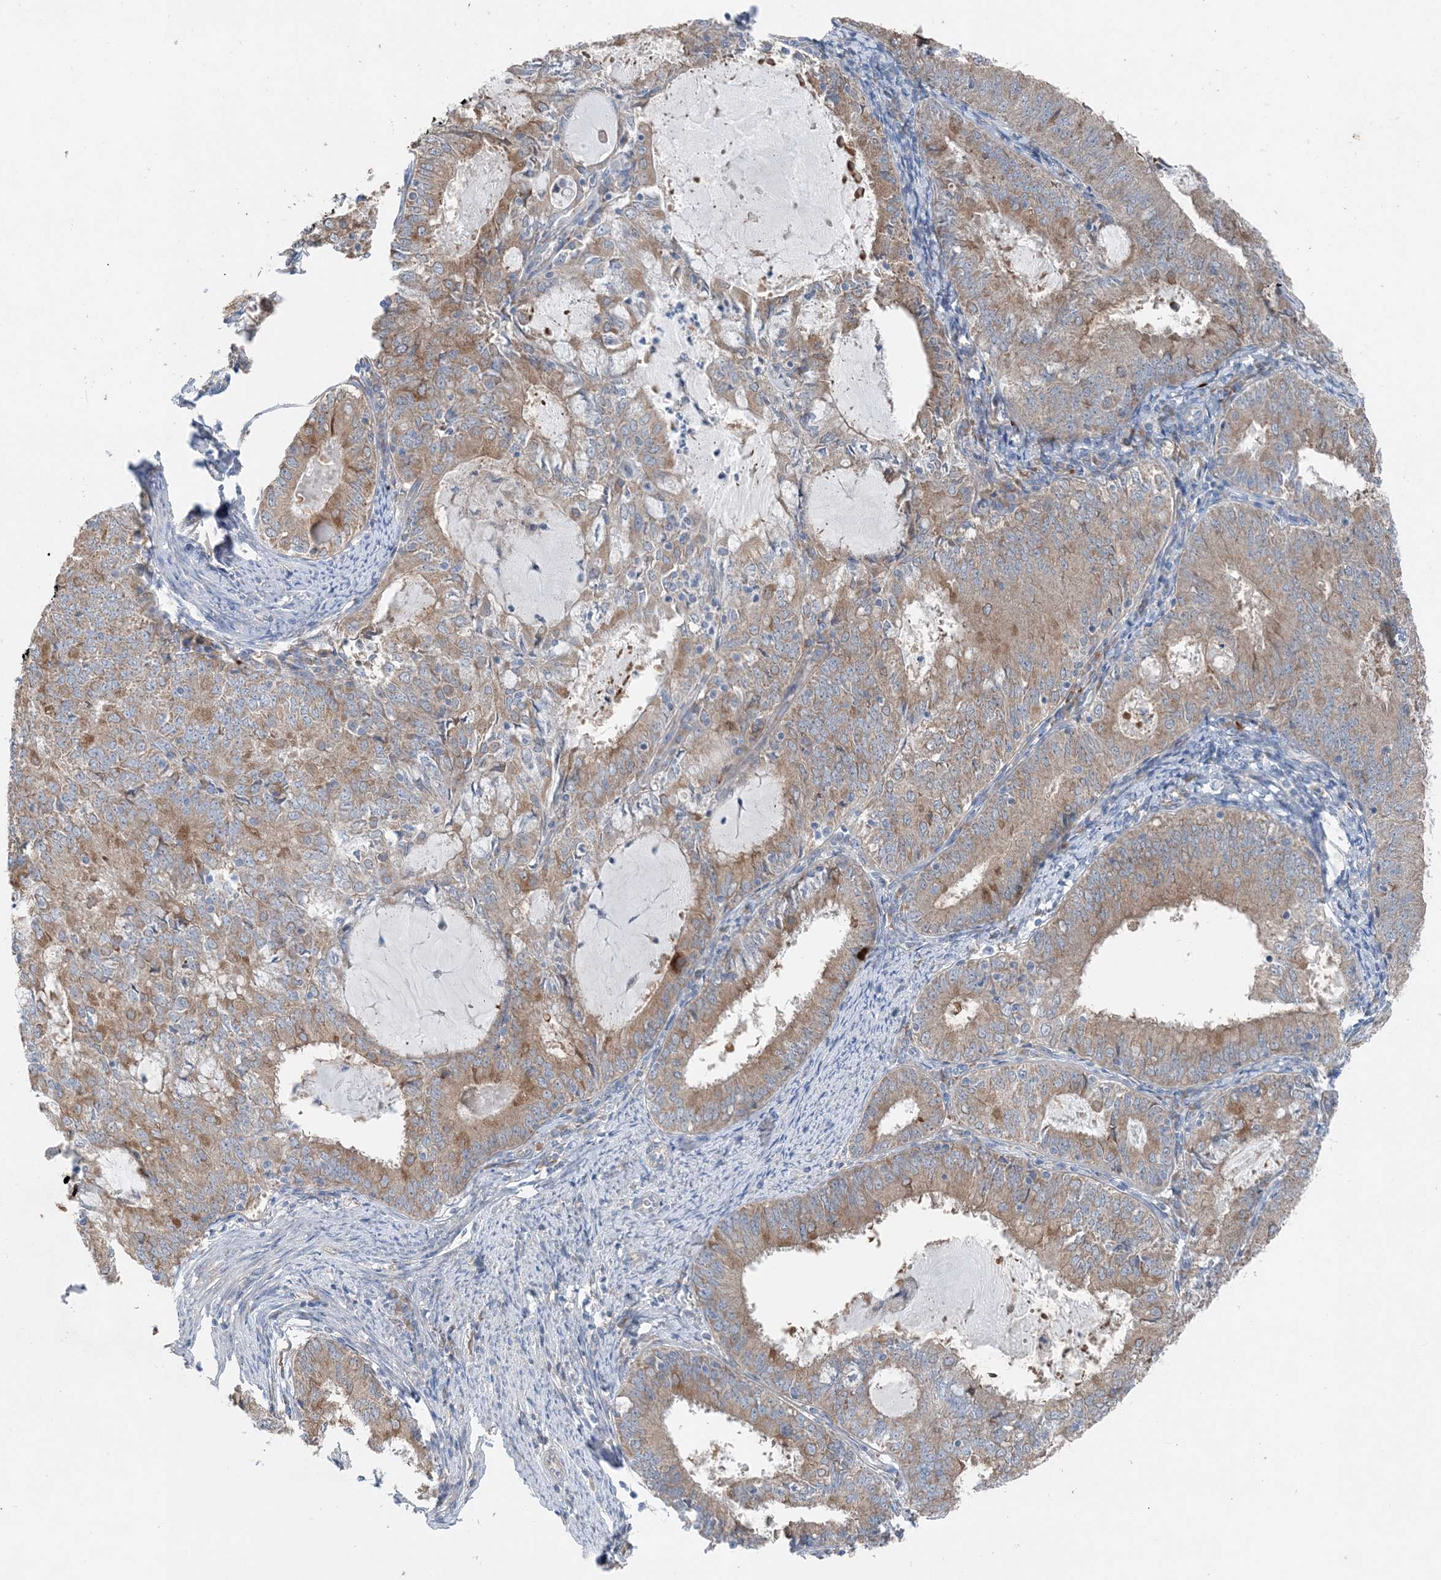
{"staining": {"intensity": "moderate", "quantity": "25%-75%", "location": "cytoplasmic/membranous"}, "tissue": "endometrial cancer", "cell_type": "Tumor cells", "image_type": "cancer", "snomed": [{"axis": "morphology", "description": "Adenocarcinoma, NOS"}, {"axis": "topography", "description": "Endometrium"}], "caption": "This is an image of immunohistochemistry staining of endometrial cancer, which shows moderate staining in the cytoplasmic/membranous of tumor cells.", "gene": "DHX30", "patient": {"sex": "female", "age": 57}}